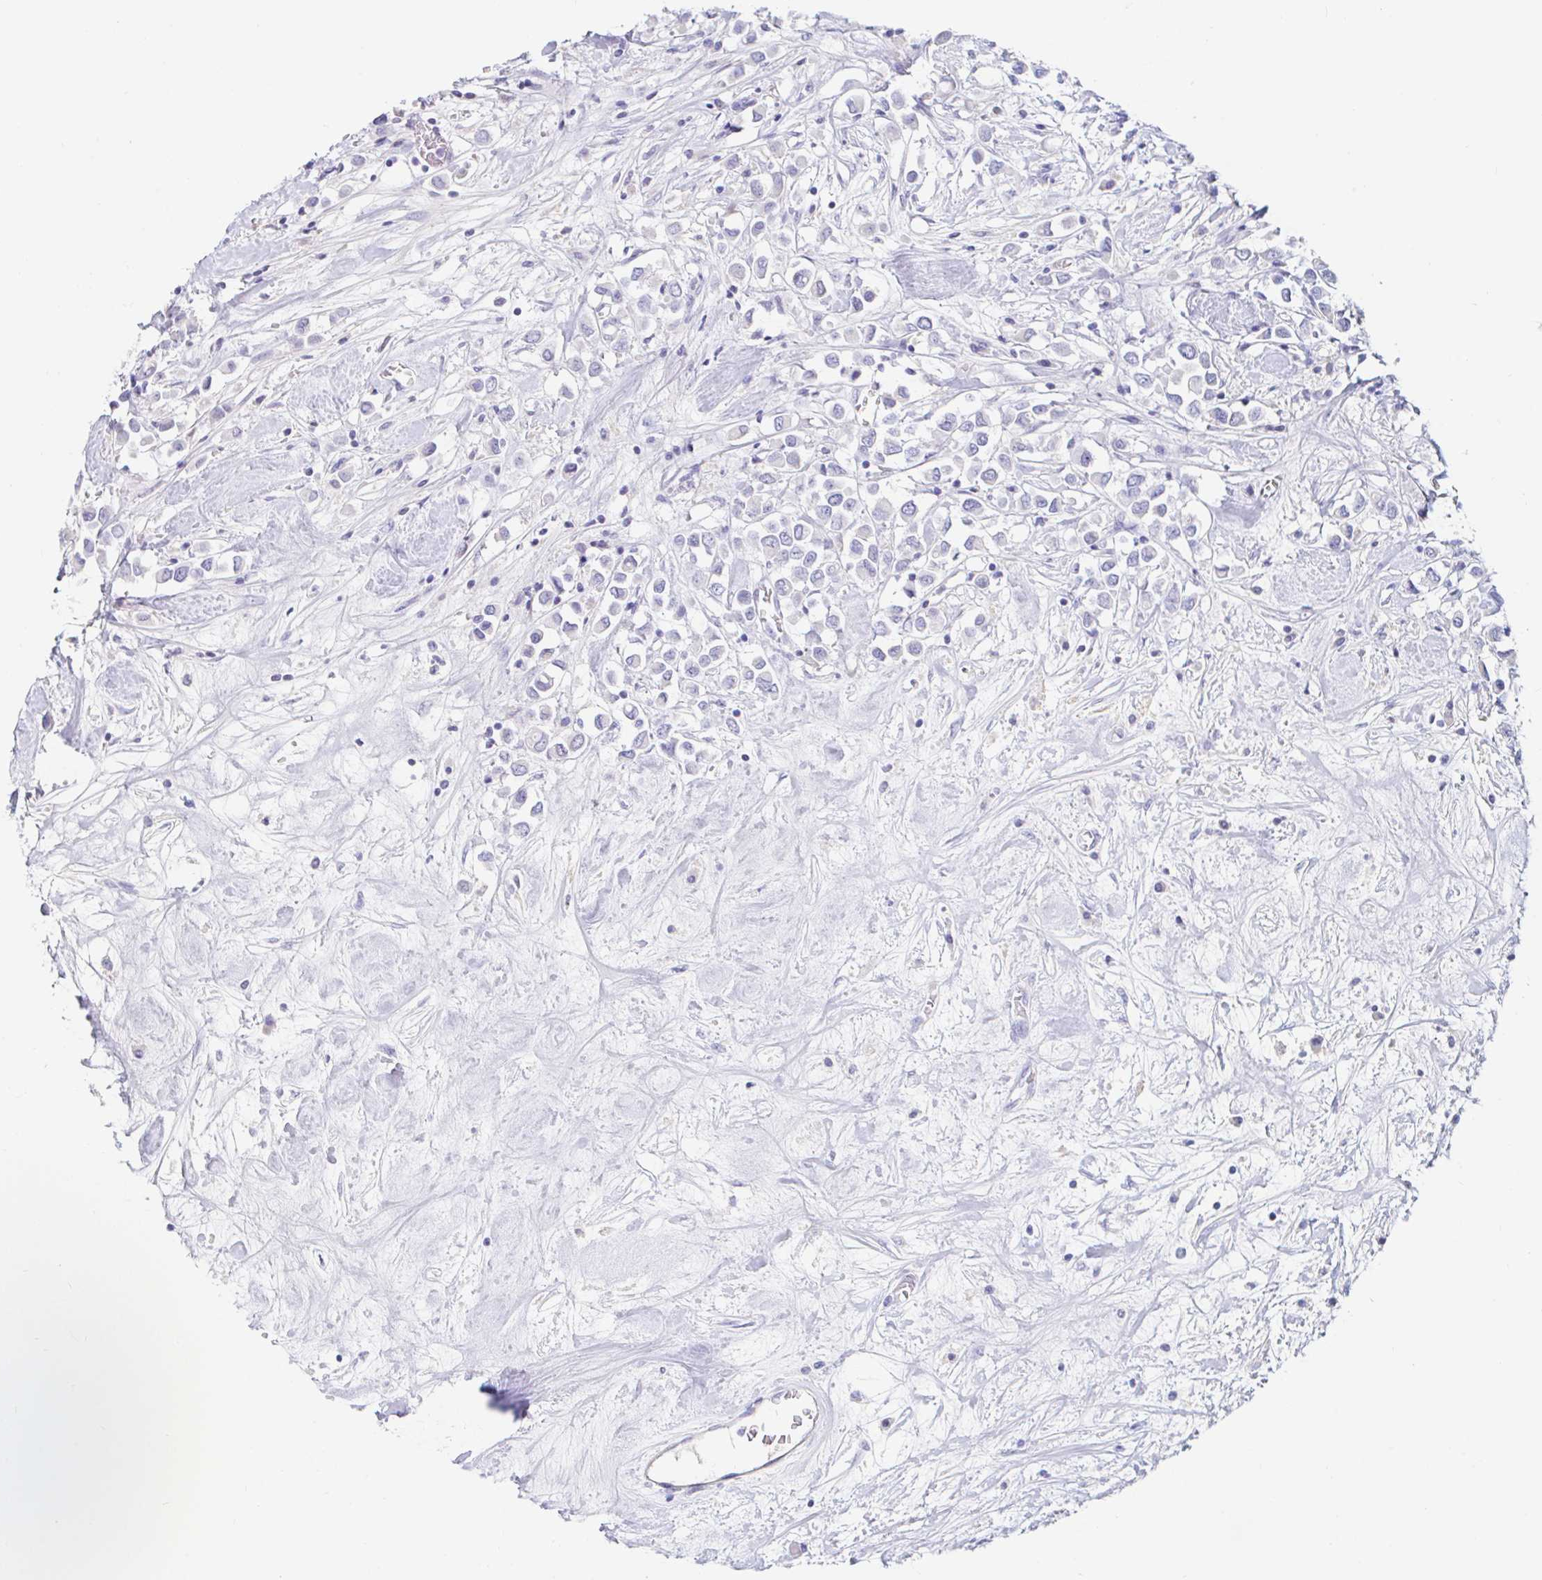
{"staining": {"intensity": "negative", "quantity": "none", "location": "none"}, "tissue": "breast cancer", "cell_type": "Tumor cells", "image_type": "cancer", "snomed": [{"axis": "morphology", "description": "Duct carcinoma"}, {"axis": "topography", "description": "Breast"}], "caption": "Immunohistochemistry (IHC) histopathology image of human invasive ductal carcinoma (breast) stained for a protein (brown), which reveals no staining in tumor cells.", "gene": "TEX44", "patient": {"sex": "female", "age": 61}}